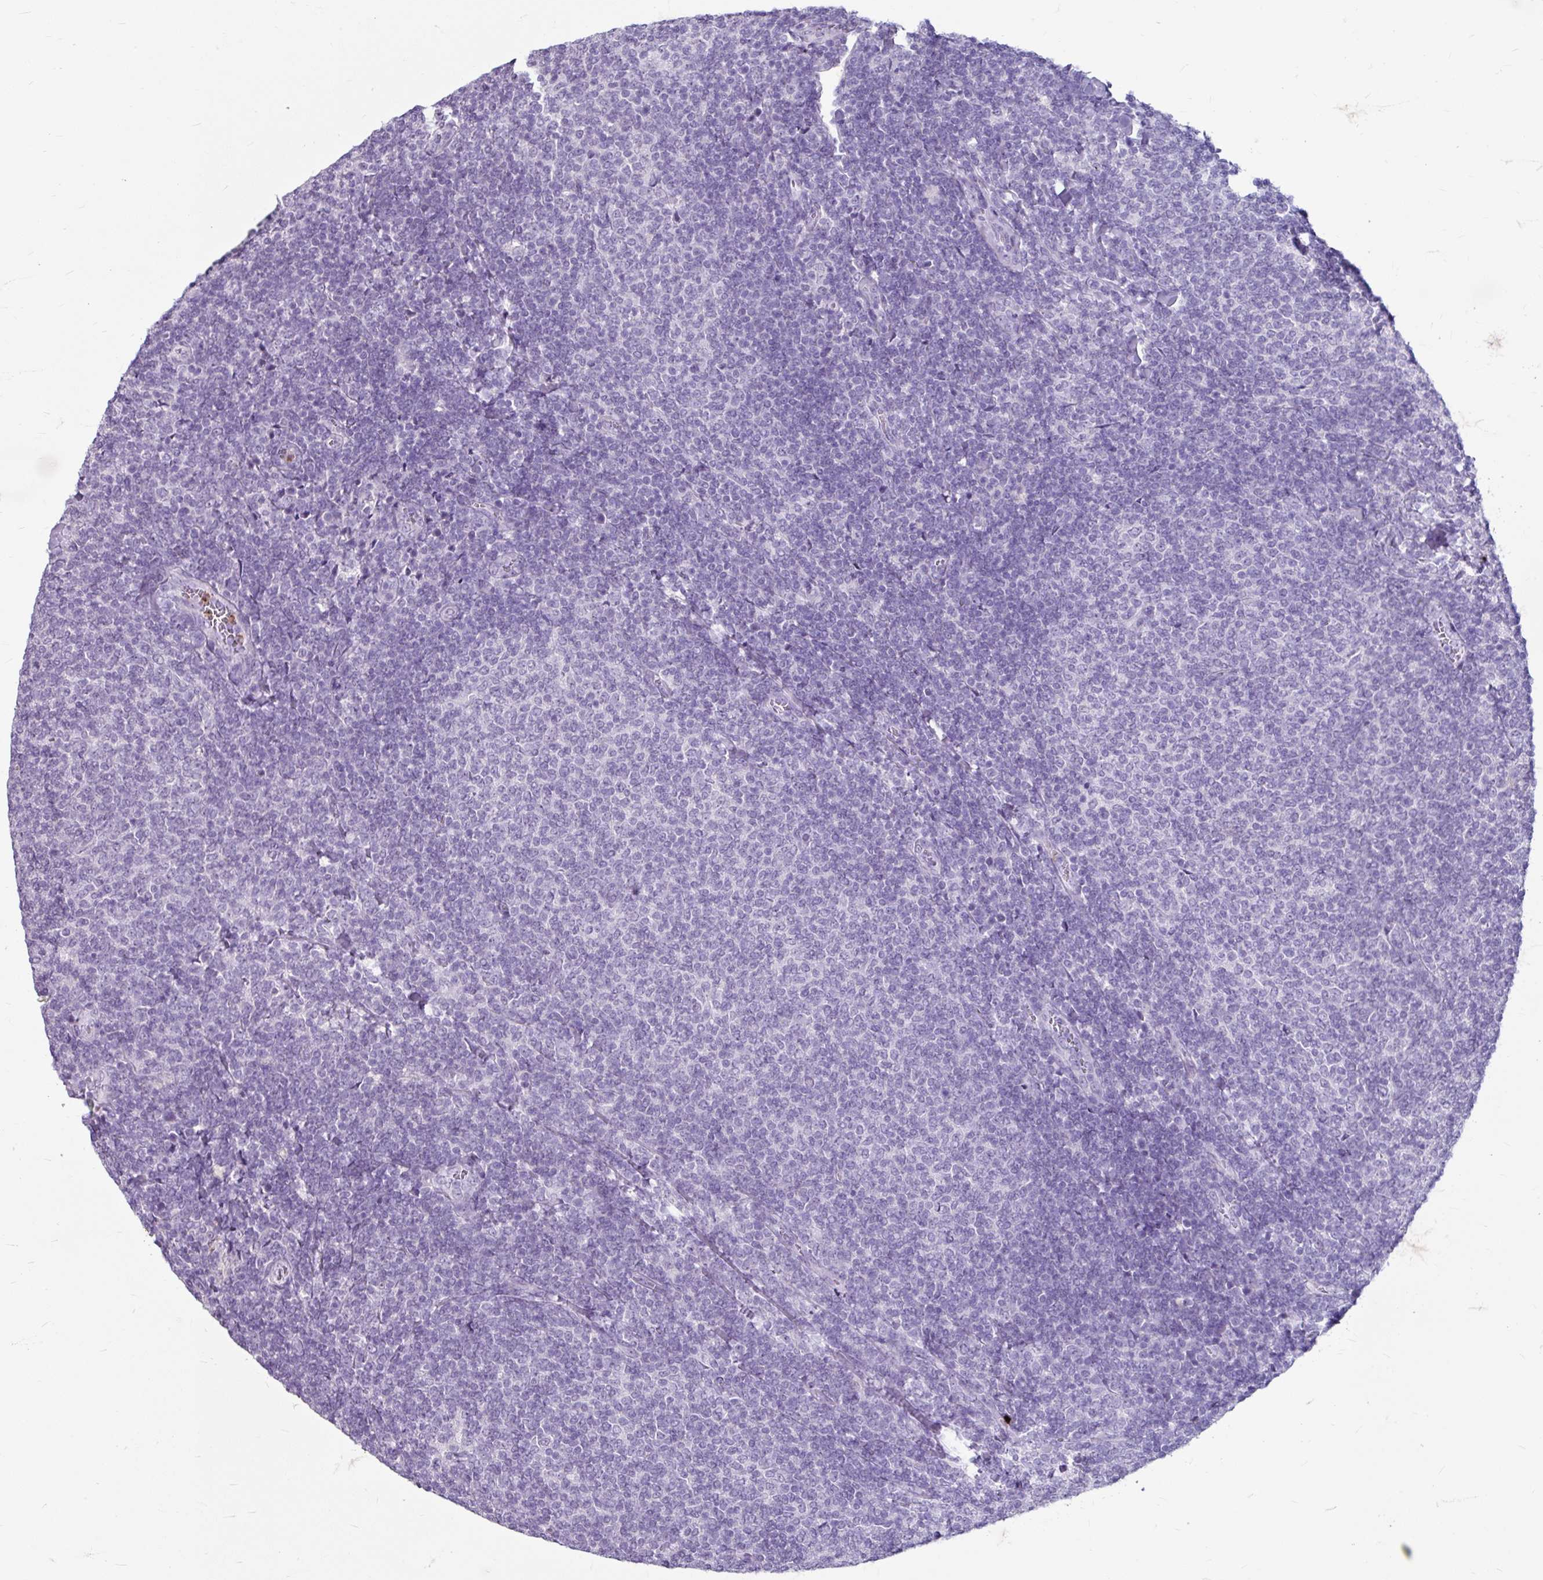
{"staining": {"intensity": "negative", "quantity": "none", "location": "none"}, "tissue": "lymphoma", "cell_type": "Tumor cells", "image_type": "cancer", "snomed": [{"axis": "morphology", "description": "Malignant lymphoma, non-Hodgkin's type, Low grade"}, {"axis": "topography", "description": "Lymph node"}], "caption": "Protein analysis of low-grade malignant lymphoma, non-Hodgkin's type reveals no significant expression in tumor cells.", "gene": "ANKRD1", "patient": {"sex": "male", "age": 52}}